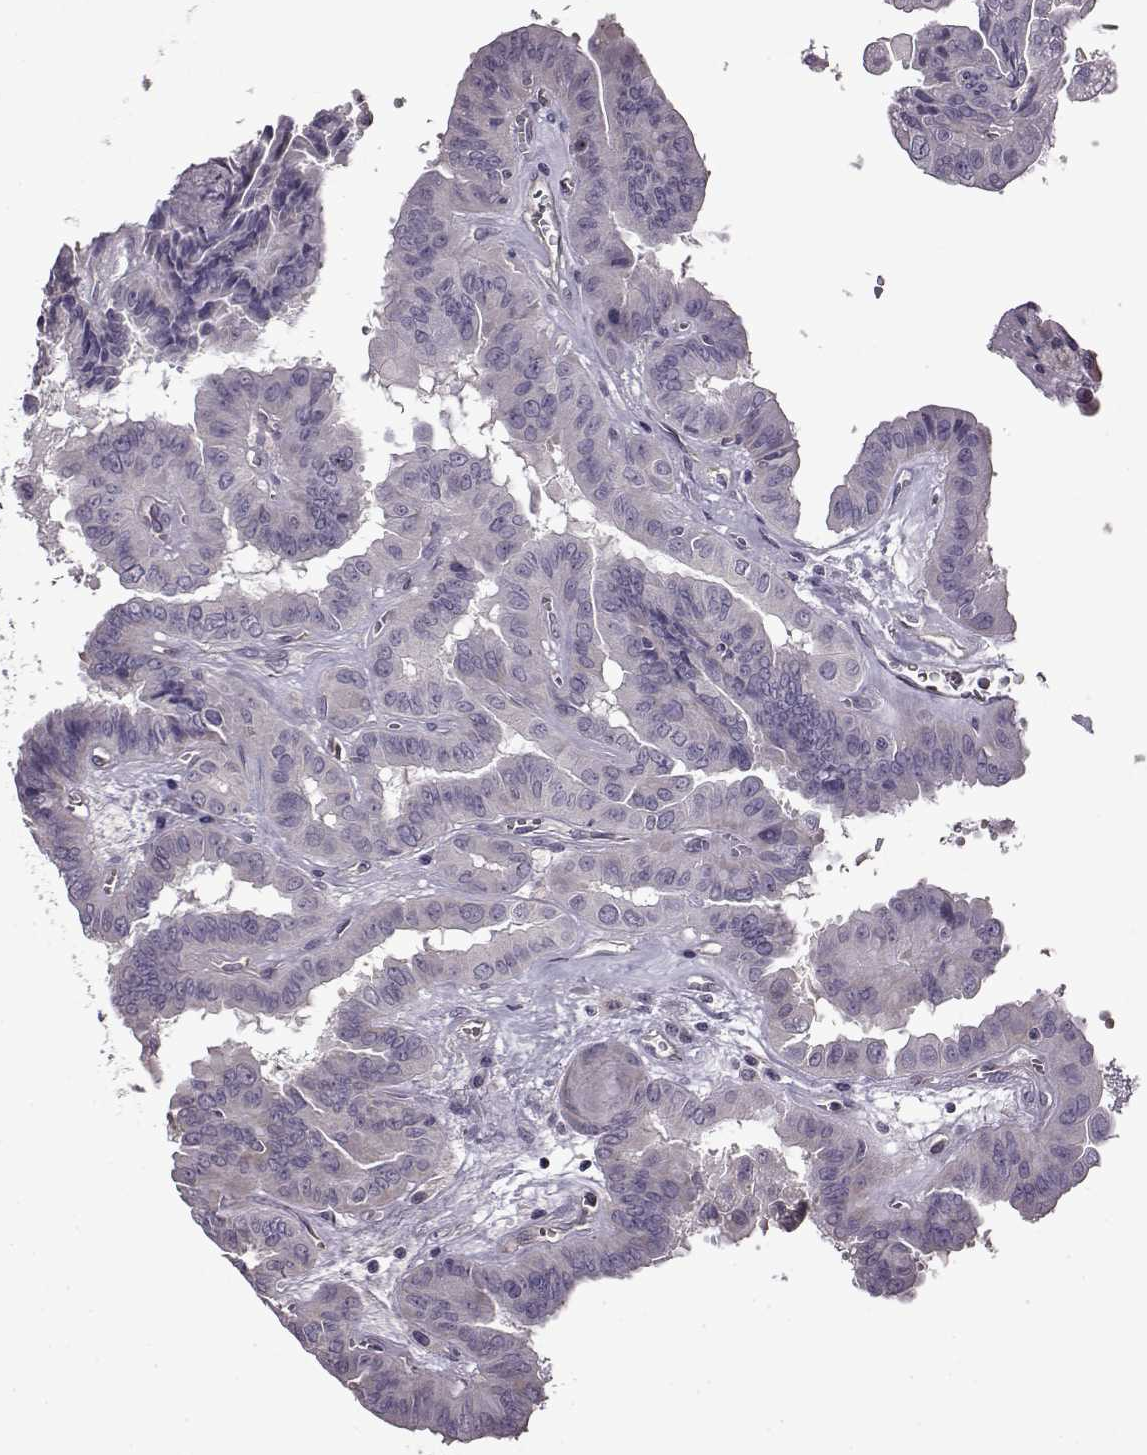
{"staining": {"intensity": "negative", "quantity": "none", "location": "none"}, "tissue": "thyroid cancer", "cell_type": "Tumor cells", "image_type": "cancer", "snomed": [{"axis": "morphology", "description": "Papillary adenocarcinoma, NOS"}, {"axis": "topography", "description": "Thyroid gland"}], "caption": "Immunohistochemistry of human papillary adenocarcinoma (thyroid) shows no expression in tumor cells.", "gene": "EDDM3B", "patient": {"sex": "female", "age": 37}}